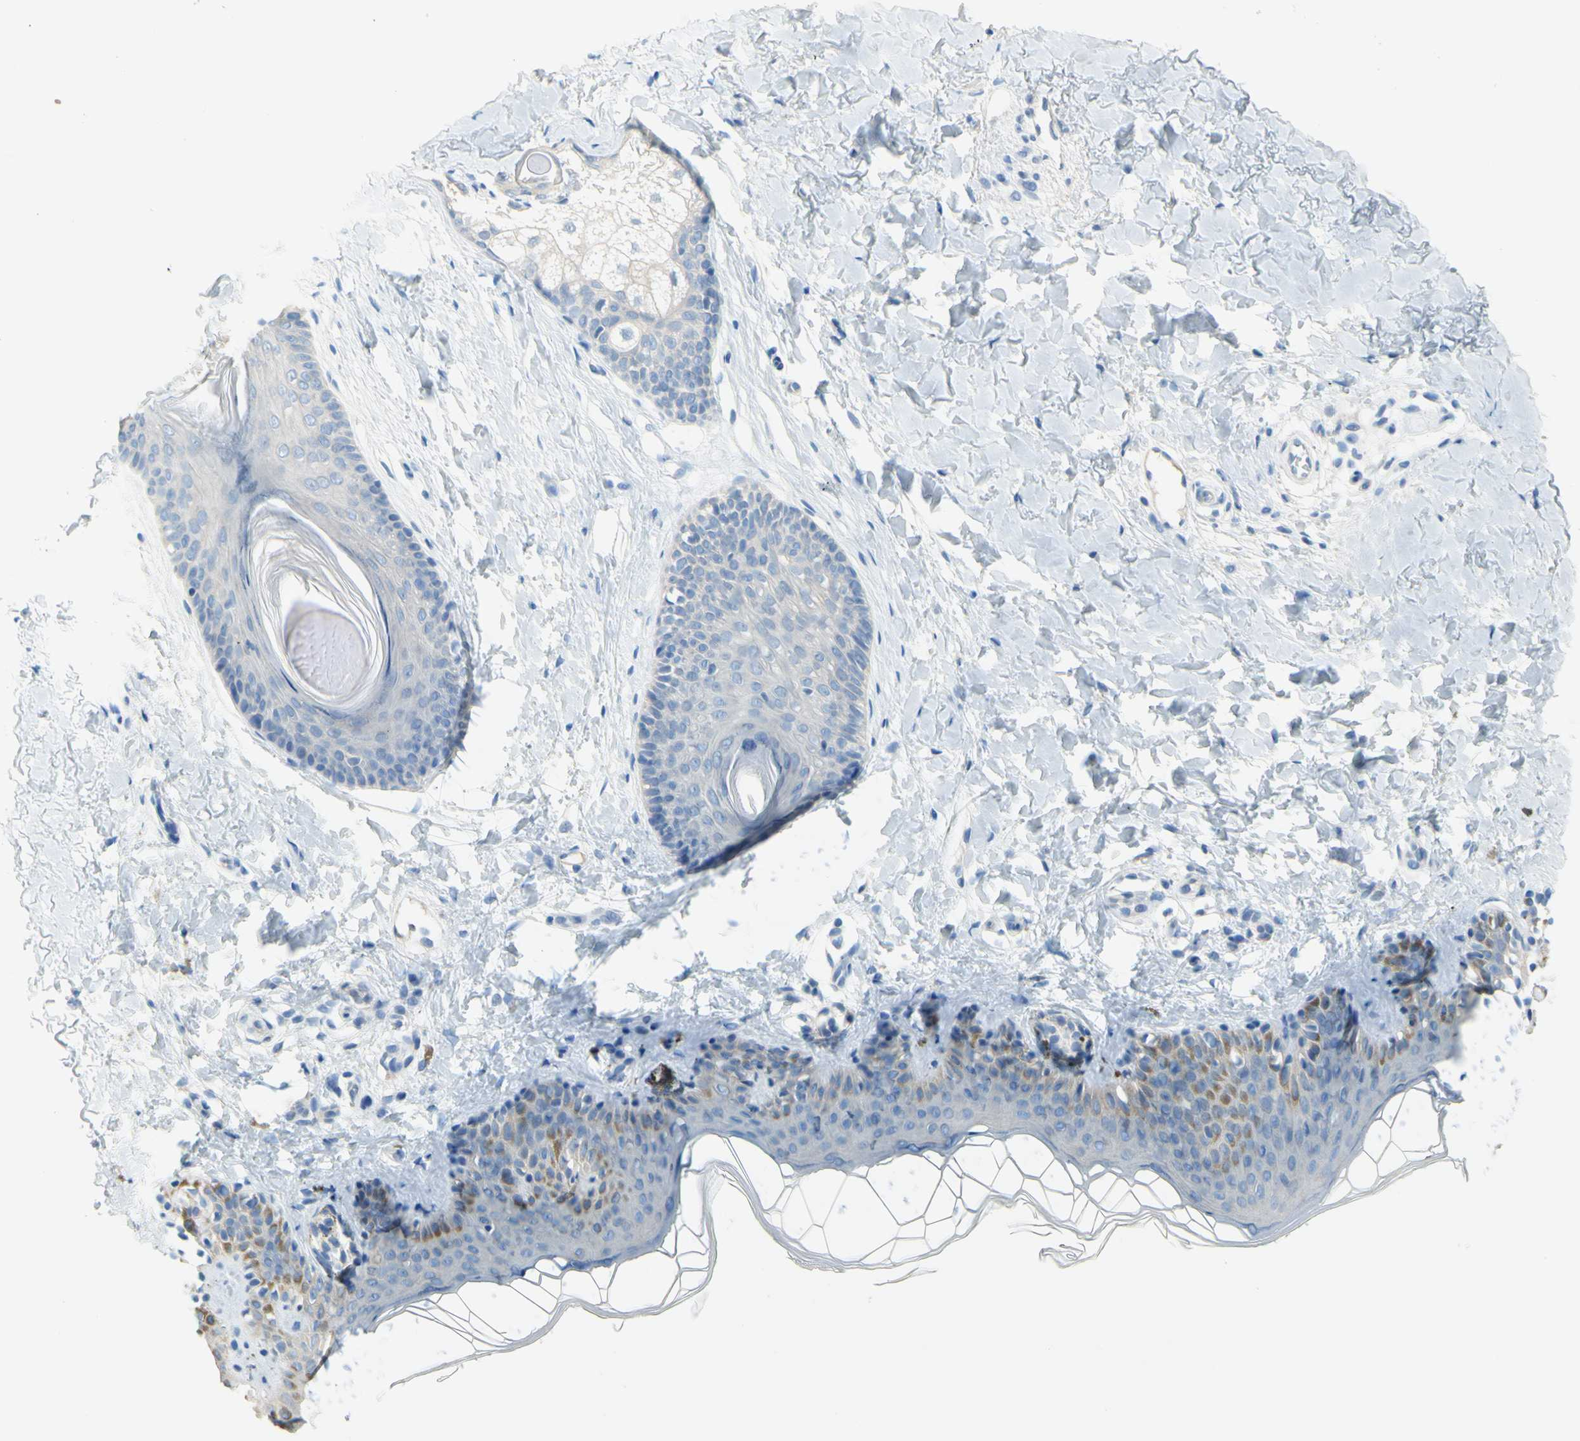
{"staining": {"intensity": "negative", "quantity": "none", "location": "none"}, "tissue": "skin", "cell_type": "Fibroblasts", "image_type": "normal", "snomed": [{"axis": "morphology", "description": "Normal tissue, NOS"}, {"axis": "topography", "description": "Skin"}], "caption": "Immunohistochemistry photomicrograph of normal skin: skin stained with DAB (3,3'-diaminobenzidine) exhibits no significant protein positivity in fibroblasts.", "gene": "SLC1A2", "patient": {"sex": "male", "age": 16}}